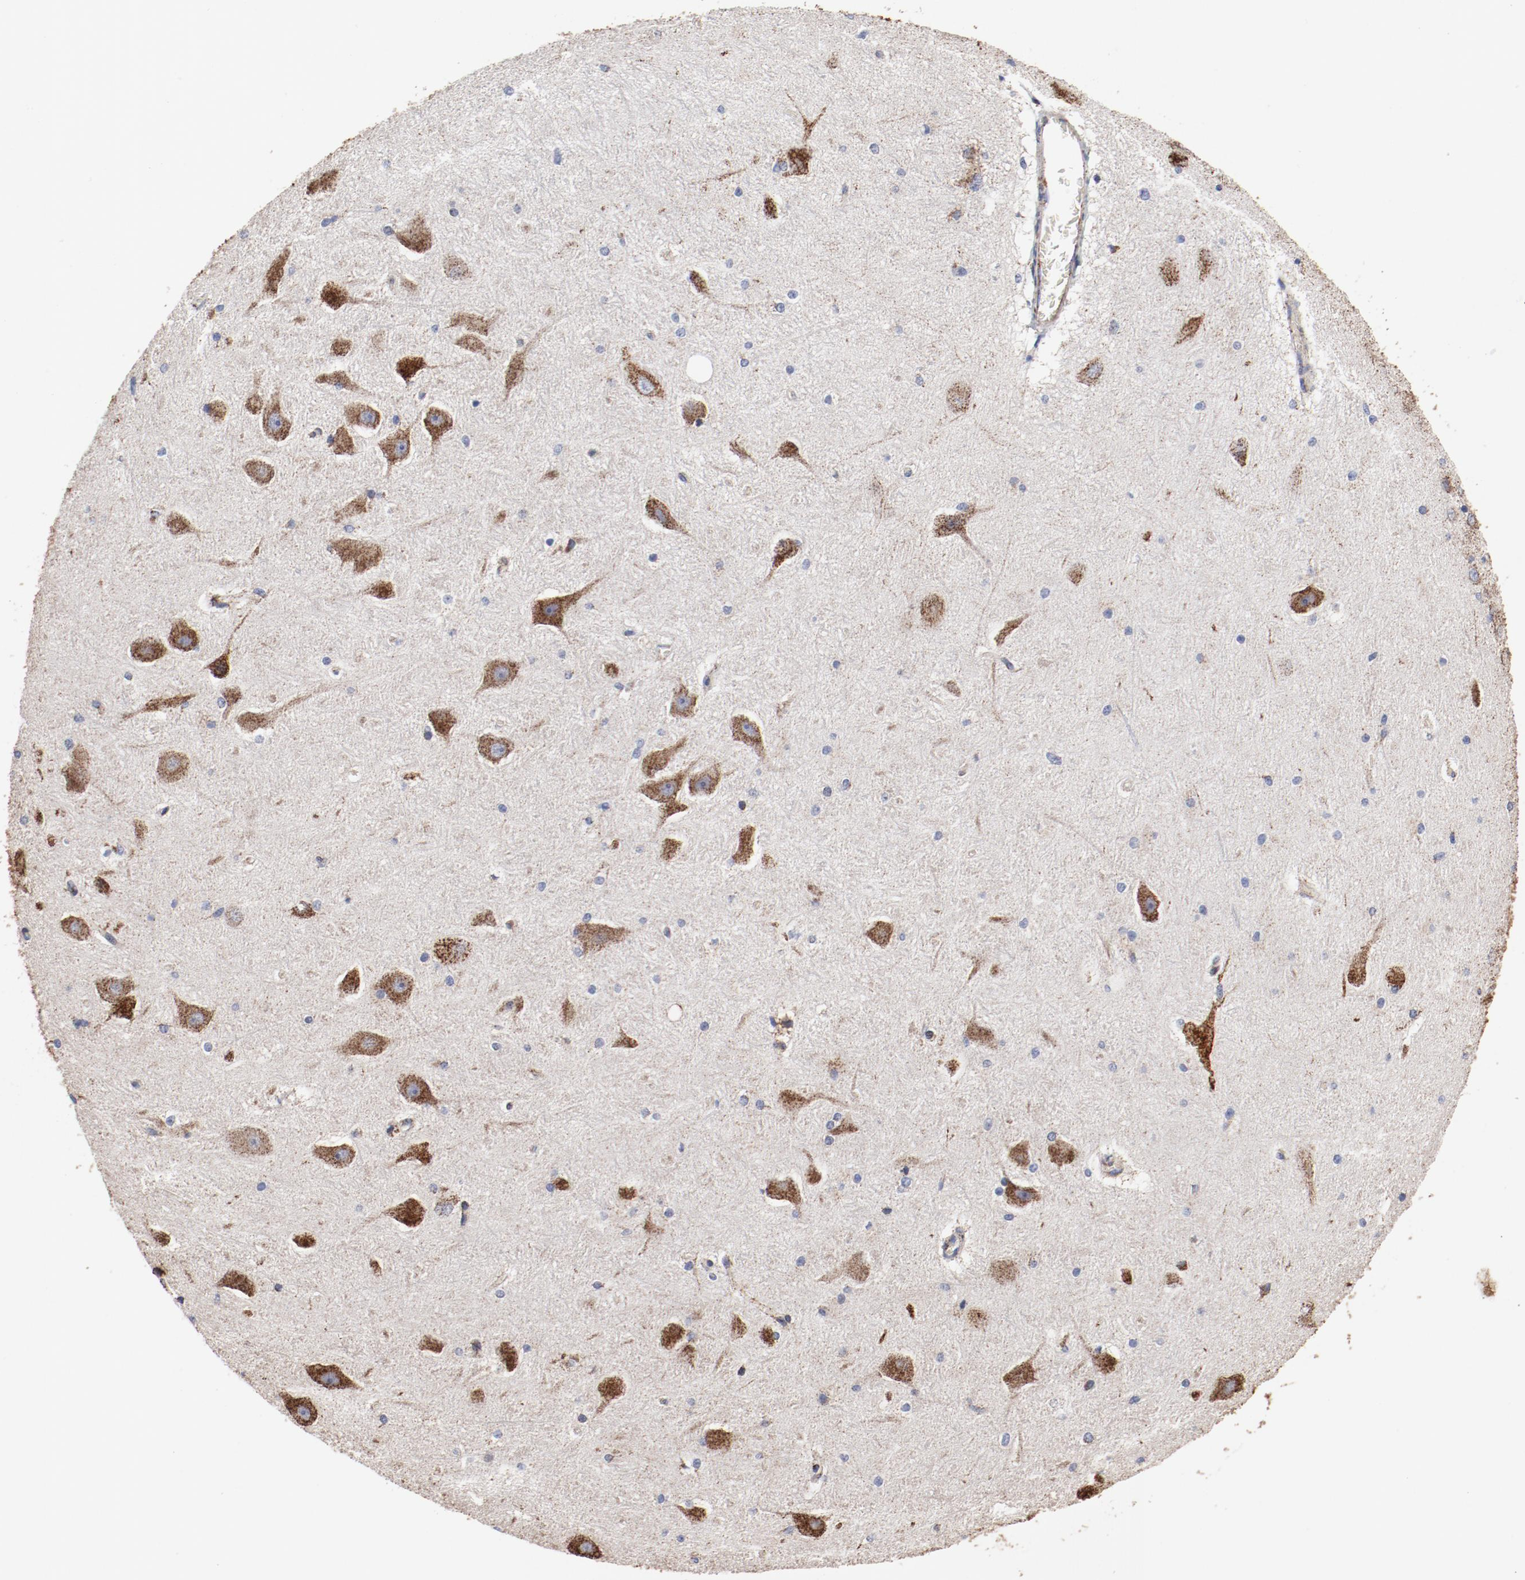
{"staining": {"intensity": "negative", "quantity": "none", "location": "none"}, "tissue": "hippocampus", "cell_type": "Glial cells", "image_type": "normal", "snomed": [{"axis": "morphology", "description": "Normal tissue, NOS"}, {"axis": "topography", "description": "Hippocampus"}], "caption": "An image of hippocampus stained for a protein shows no brown staining in glial cells. (Brightfield microscopy of DAB (3,3'-diaminobenzidine) IHC at high magnification).", "gene": "NDUFV2", "patient": {"sex": "female", "age": 19}}